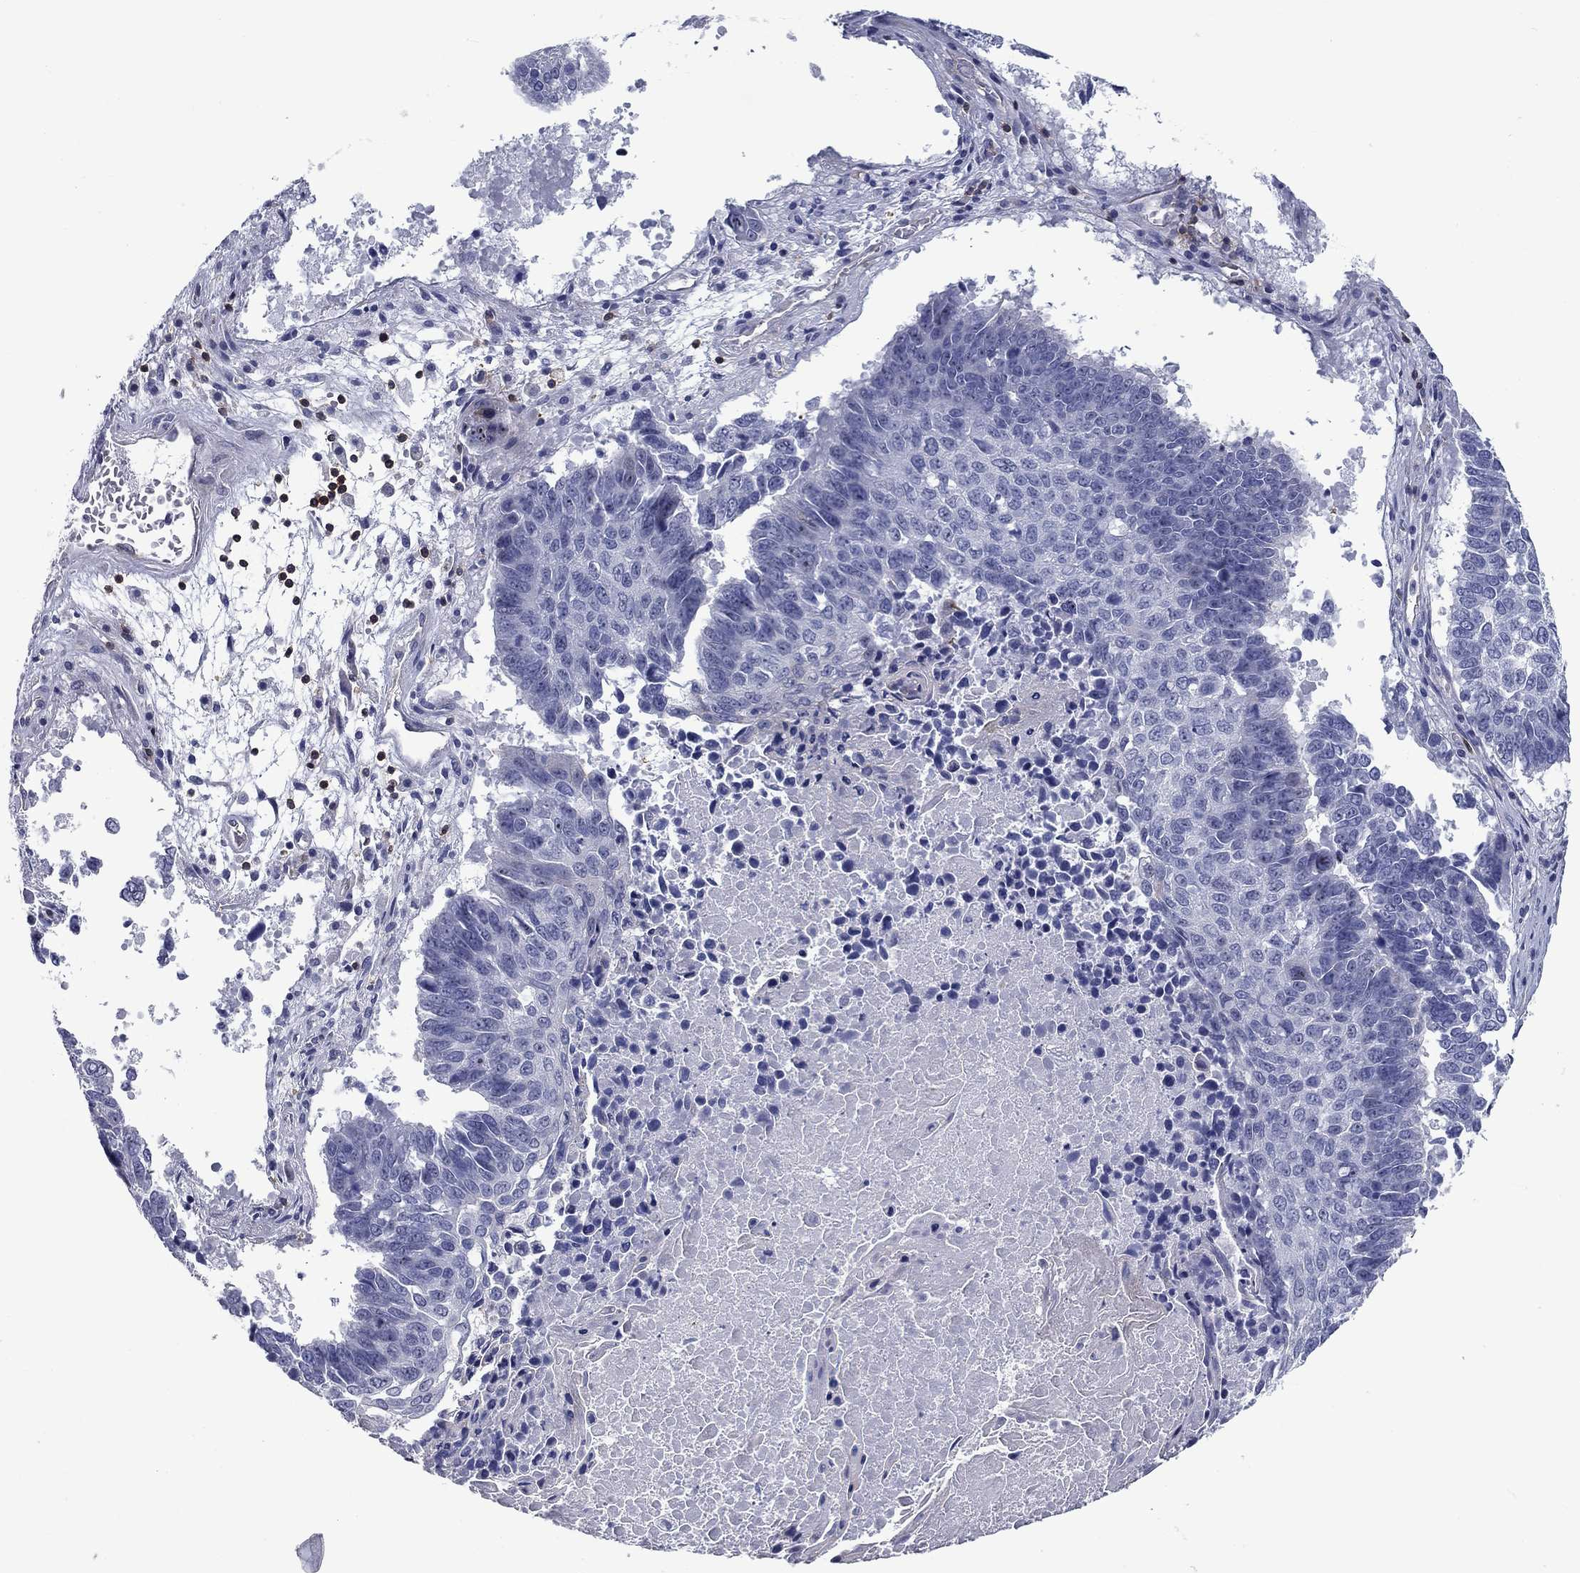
{"staining": {"intensity": "negative", "quantity": "none", "location": "none"}, "tissue": "lung cancer", "cell_type": "Tumor cells", "image_type": "cancer", "snomed": [{"axis": "morphology", "description": "Squamous cell carcinoma, NOS"}, {"axis": "topography", "description": "Lung"}], "caption": "The histopathology image reveals no significant expression in tumor cells of lung cancer.", "gene": "SIT1", "patient": {"sex": "male", "age": 73}}